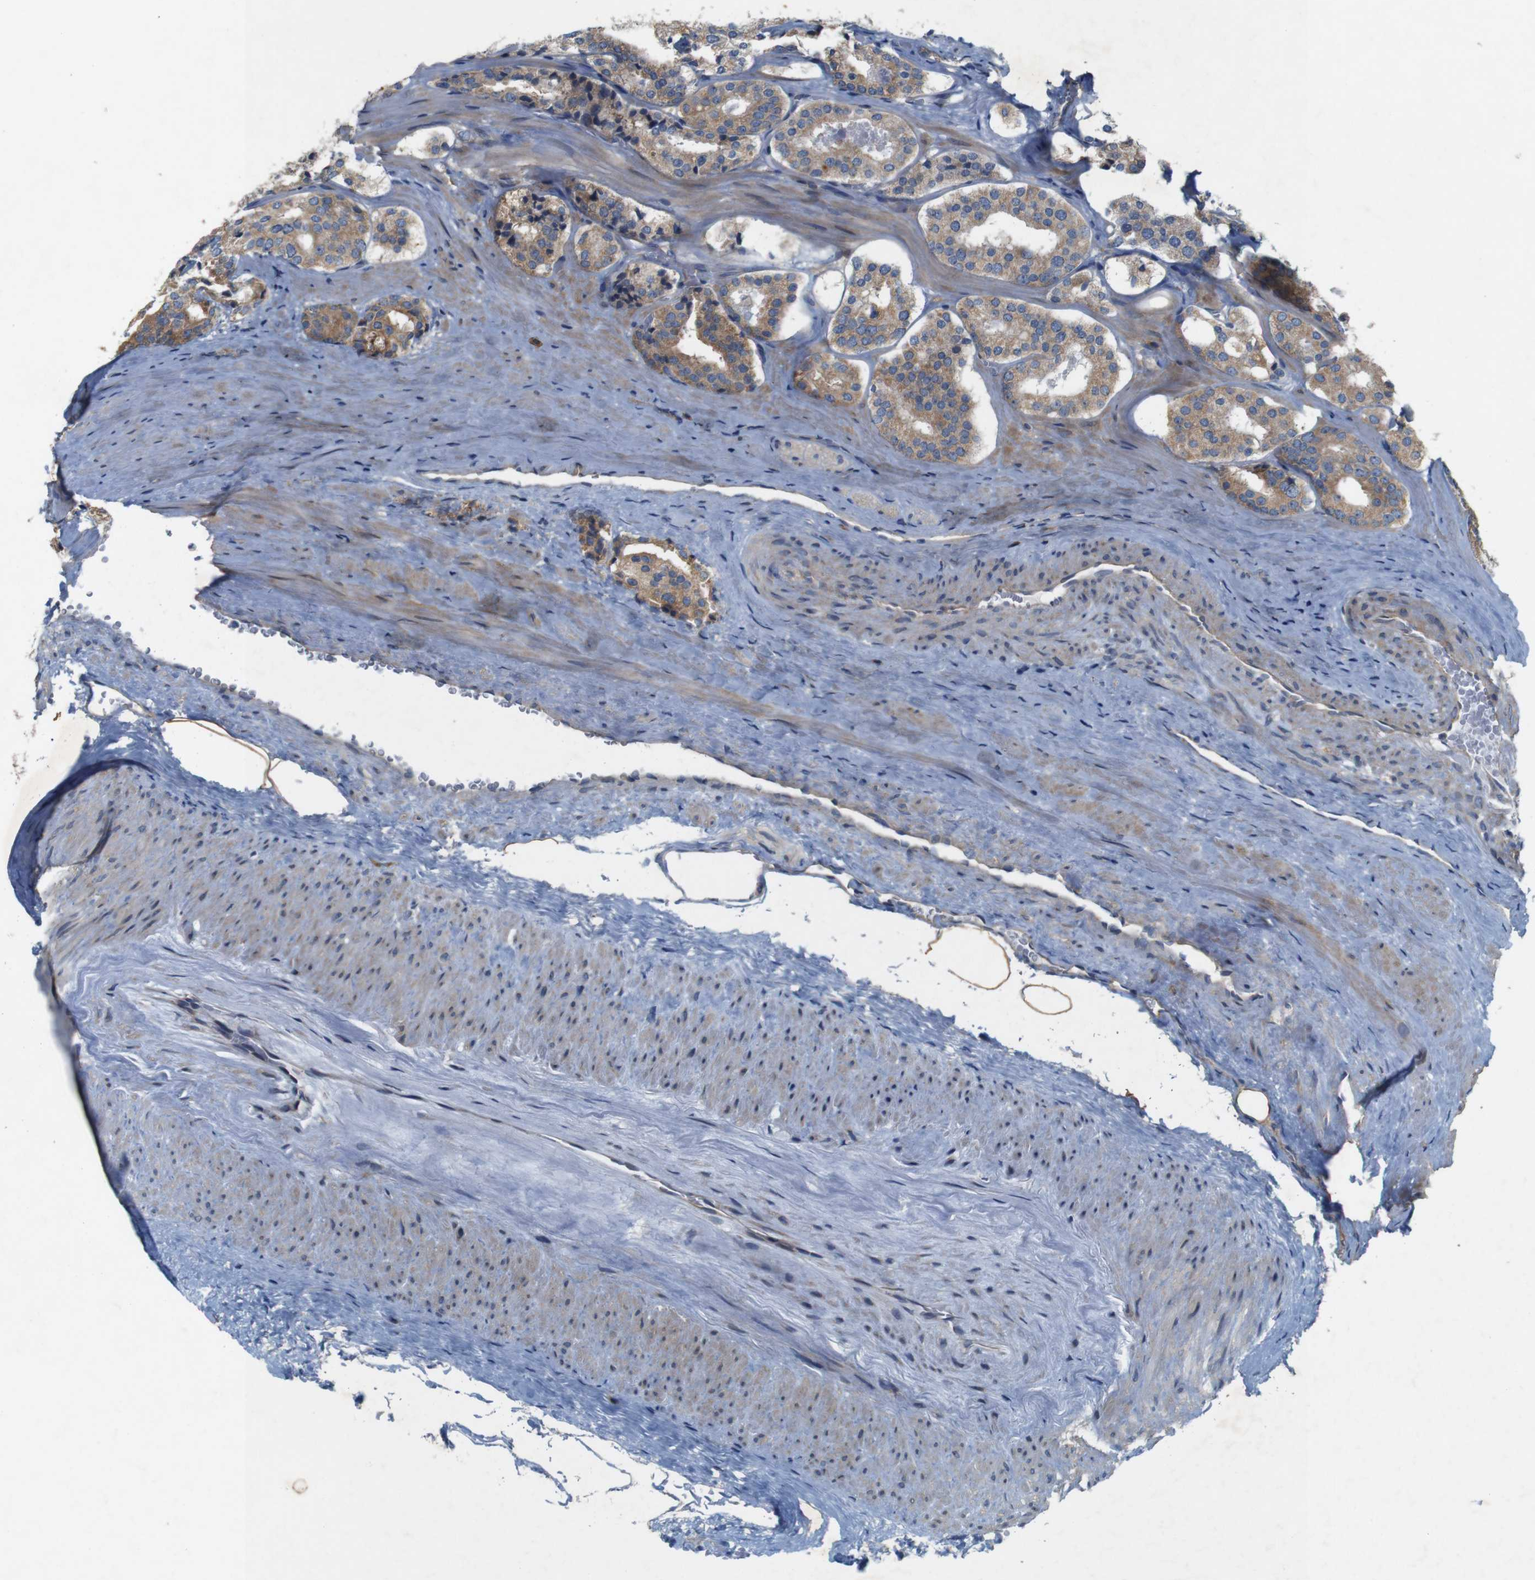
{"staining": {"intensity": "moderate", "quantity": ">75%", "location": "cytoplasmic/membranous"}, "tissue": "prostate cancer", "cell_type": "Tumor cells", "image_type": "cancer", "snomed": [{"axis": "morphology", "description": "Adenocarcinoma, High grade"}, {"axis": "topography", "description": "Prostate"}], "caption": "Immunohistochemical staining of human adenocarcinoma (high-grade) (prostate) reveals medium levels of moderate cytoplasmic/membranous protein staining in about >75% of tumor cells.", "gene": "SIGLEC8", "patient": {"sex": "male", "age": 60}}